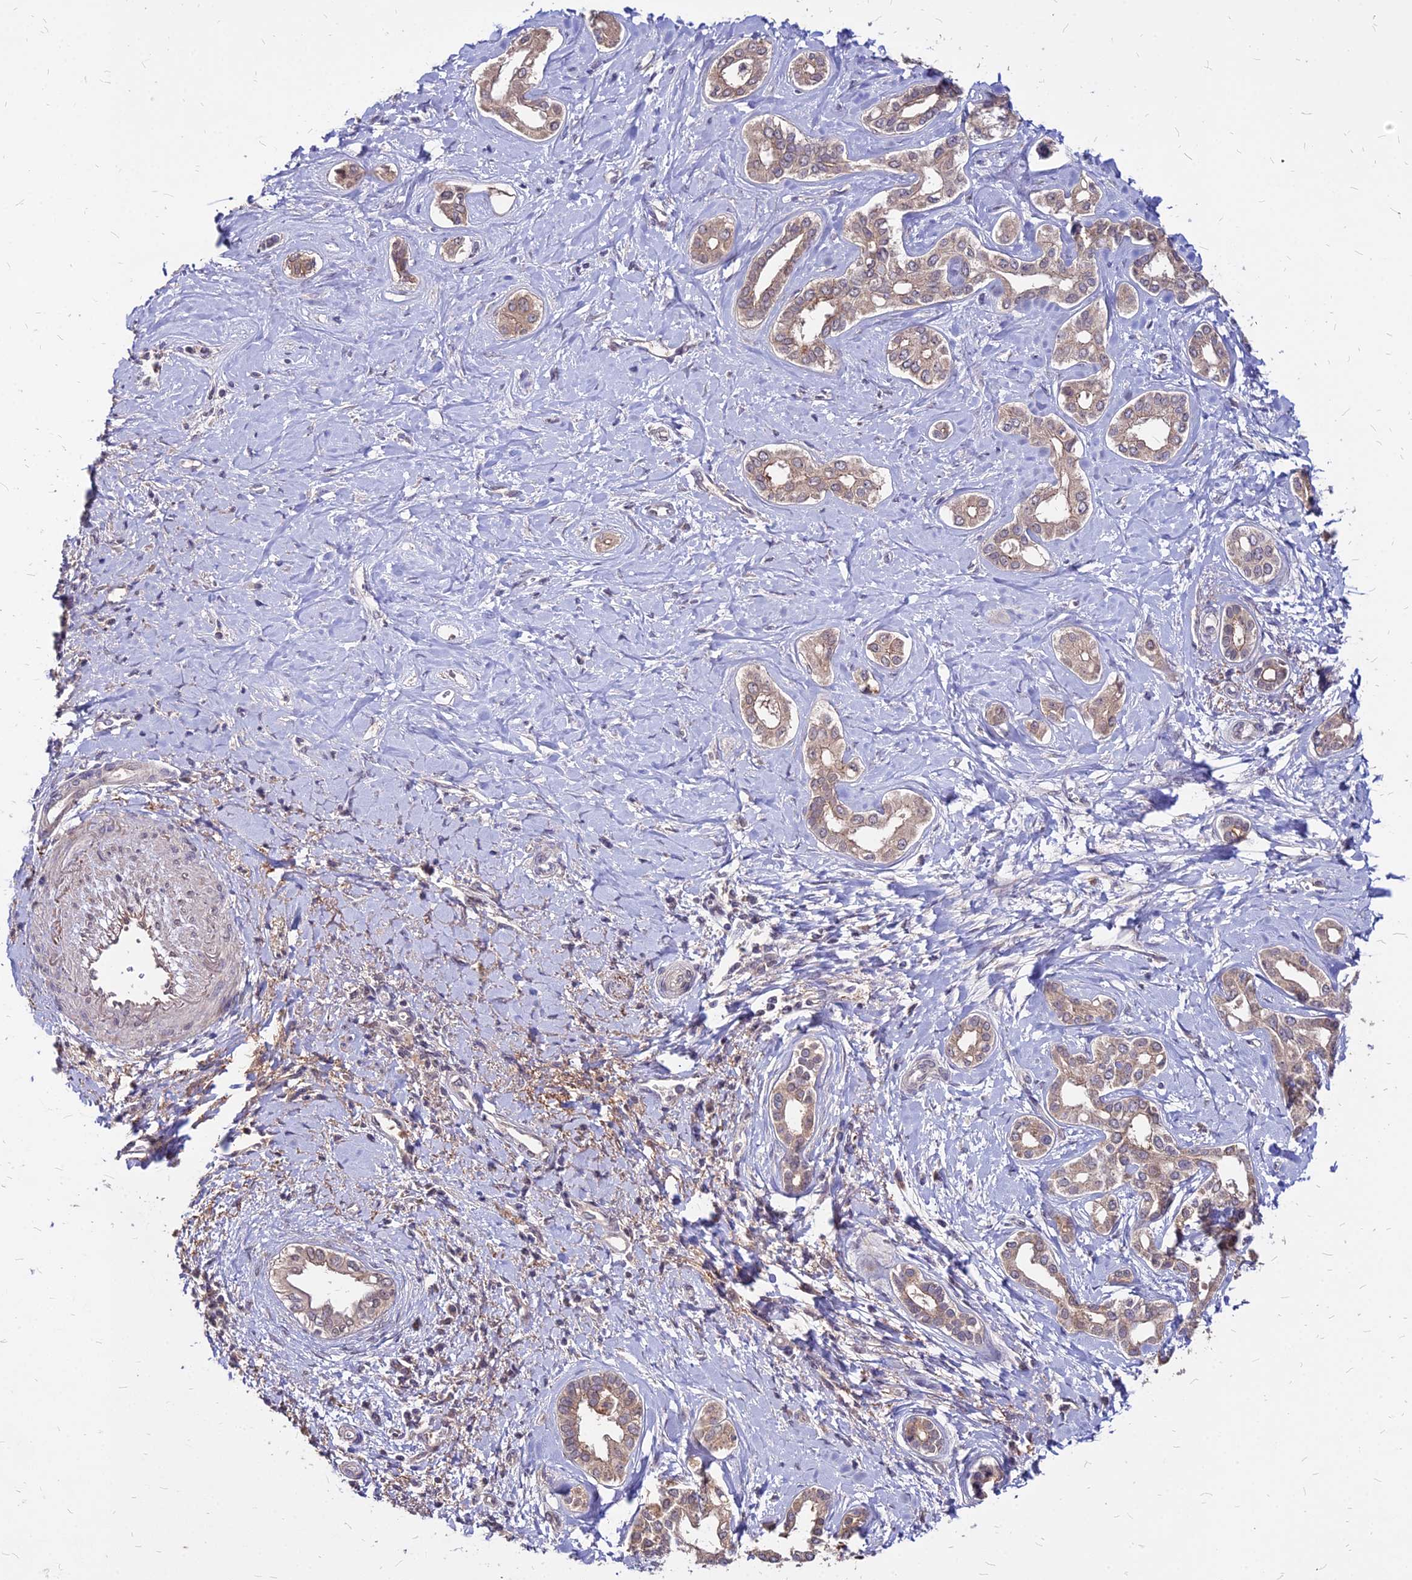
{"staining": {"intensity": "weak", "quantity": ">75%", "location": "cytoplasmic/membranous"}, "tissue": "liver cancer", "cell_type": "Tumor cells", "image_type": "cancer", "snomed": [{"axis": "morphology", "description": "Cholangiocarcinoma"}, {"axis": "topography", "description": "Liver"}], "caption": "Weak cytoplasmic/membranous positivity is identified in approximately >75% of tumor cells in liver cancer.", "gene": "APBA3", "patient": {"sex": "female", "age": 77}}